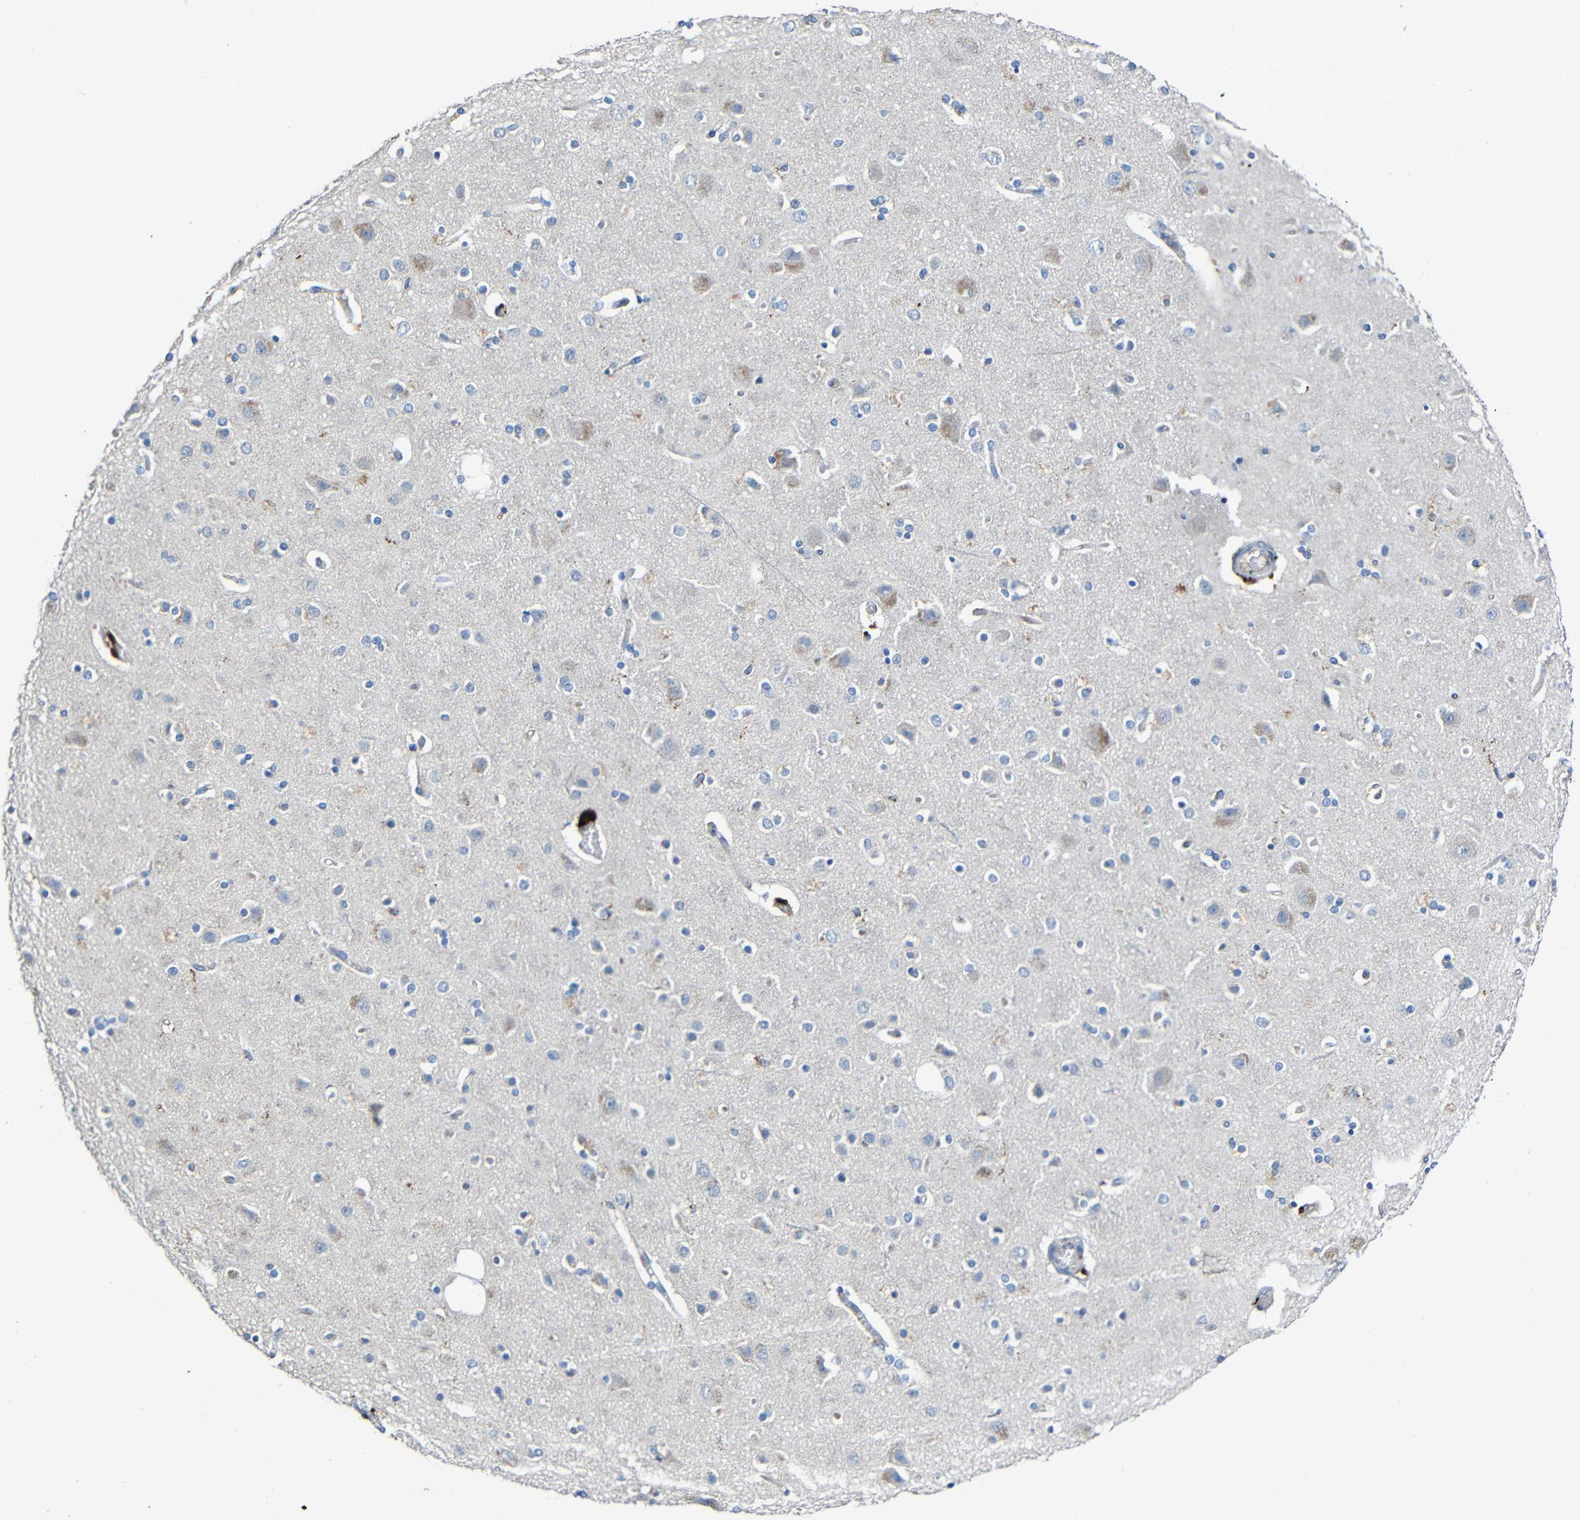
{"staining": {"intensity": "negative", "quantity": "none", "location": "none"}, "tissue": "cerebral cortex", "cell_type": "Endothelial cells", "image_type": "normal", "snomed": [{"axis": "morphology", "description": "Normal tissue, NOS"}, {"axis": "topography", "description": "Cerebral cortex"}], "caption": "Immunohistochemistry of unremarkable human cerebral cortex displays no expression in endothelial cells.", "gene": "HLA", "patient": {"sex": "female", "age": 54}}